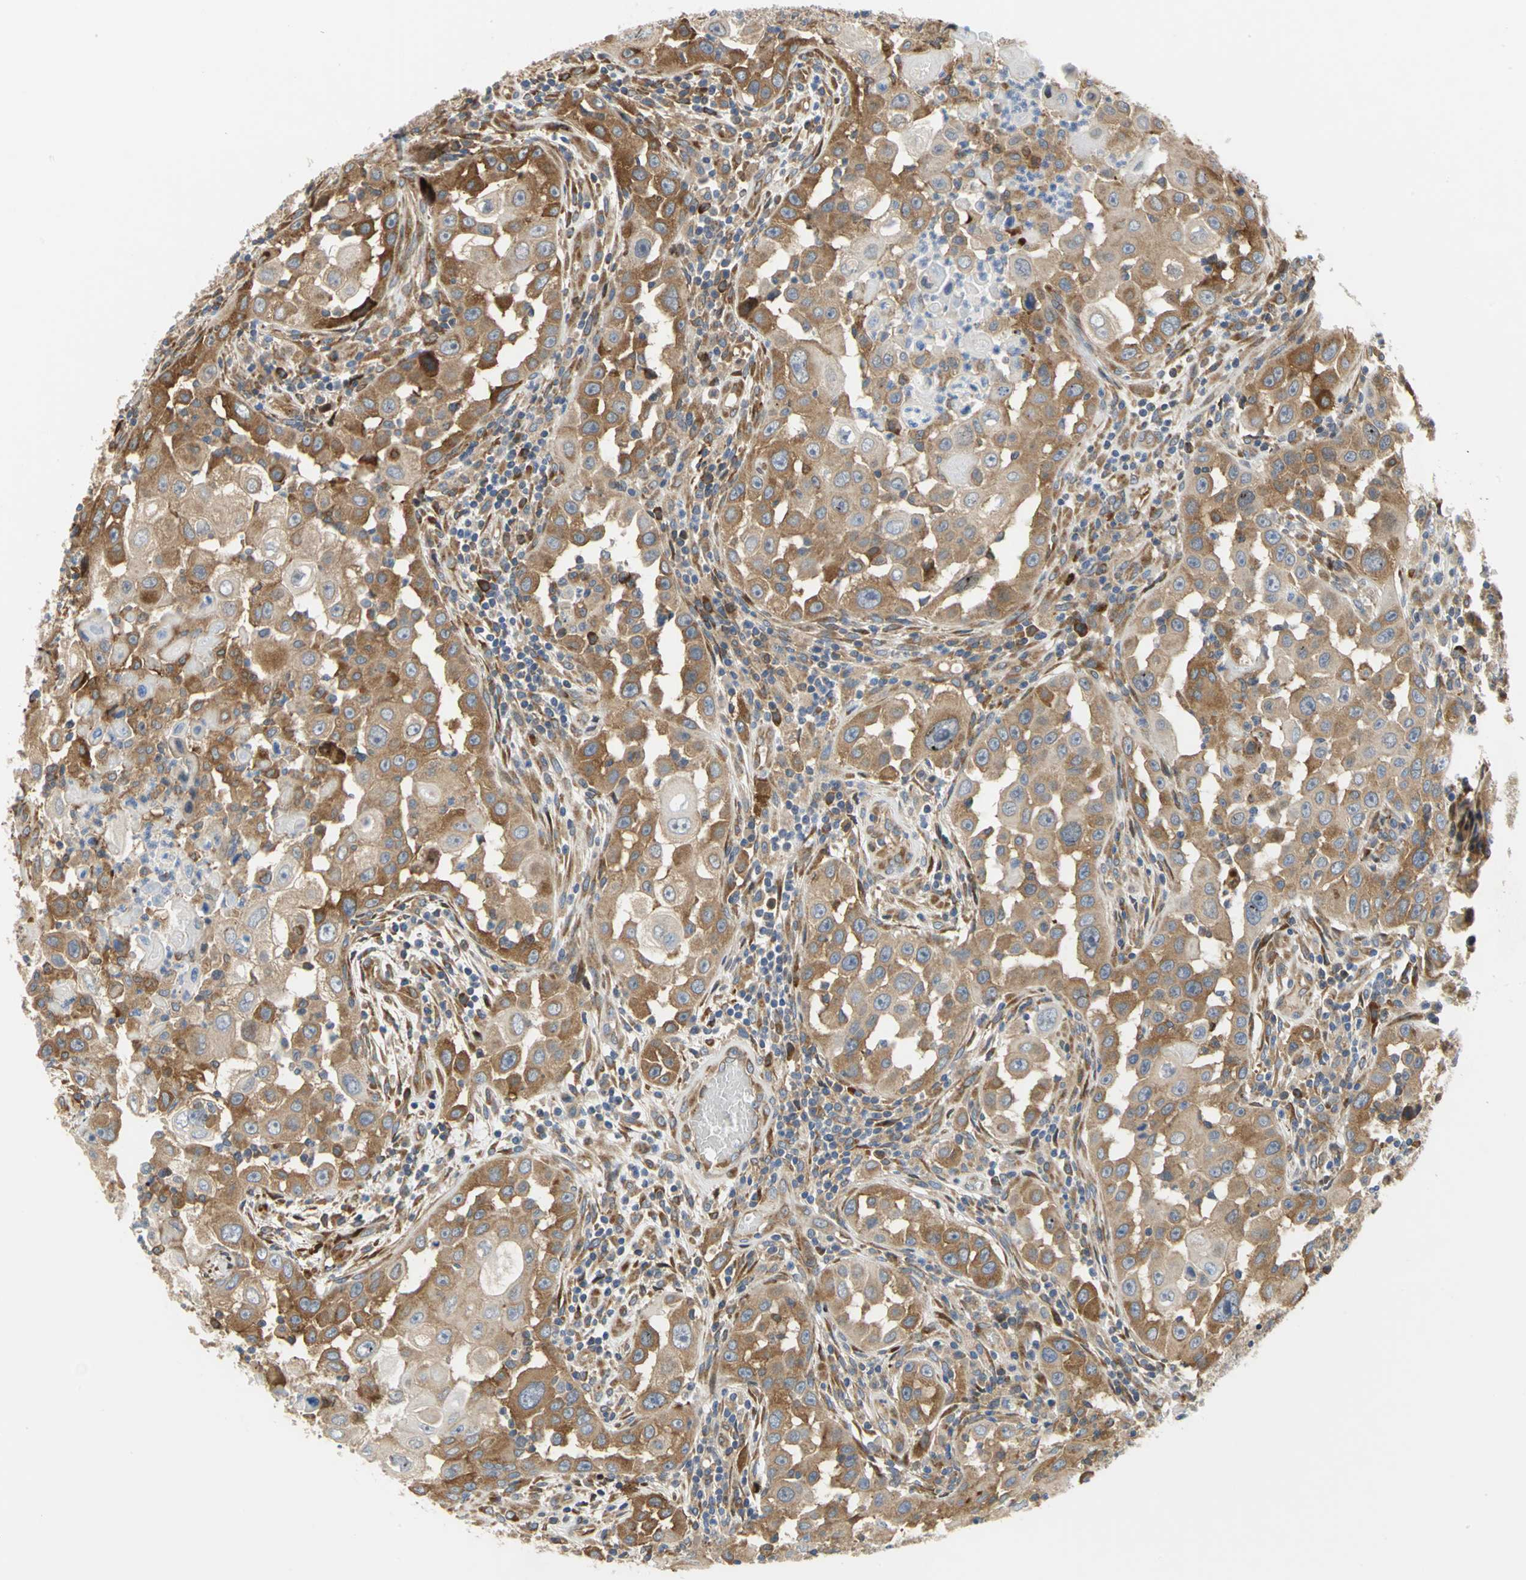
{"staining": {"intensity": "moderate", "quantity": ">75%", "location": "cytoplasmic/membranous"}, "tissue": "head and neck cancer", "cell_type": "Tumor cells", "image_type": "cancer", "snomed": [{"axis": "morphology", "description": "Carcinoma, NOS"}, {"axis": "topography", "description": "Head-Neck"}], "caption": "The histopathology image demonstrates staining of head and neck cancer, revealing moderate cytoplasmic/membranous protein staining (brown color) within tumor cells. (brown staining indicates protein expression, while blue staining denotes nuclei).", "gene": "YBX1", "patient": {"sex": "male", "age": 87}}